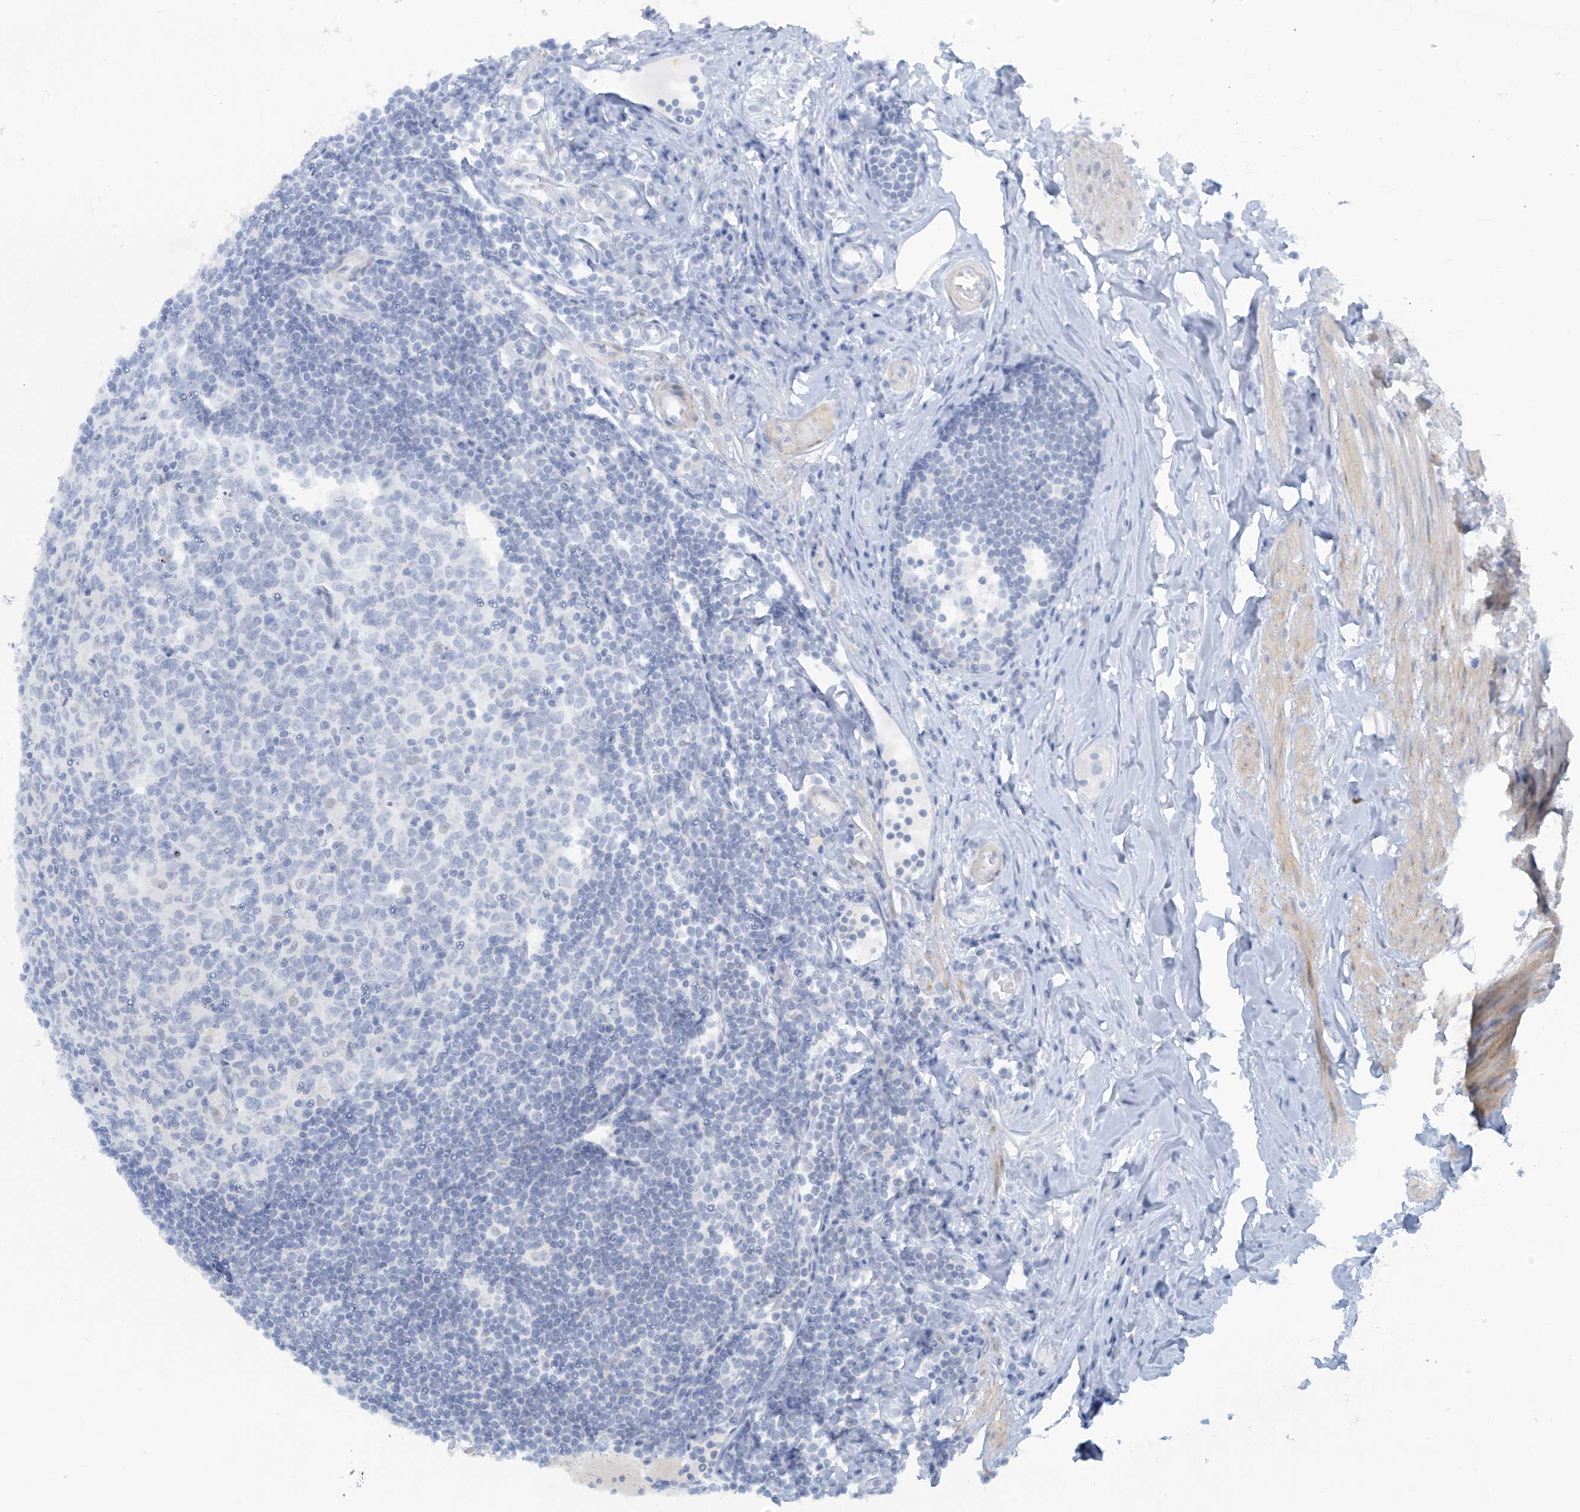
{"staining": {"intensity": "negative", "quantity": "none", "location": "none"}, "tissue": "appendix", "cell_type": "Glandular cells", "image_type": "normal", "snomed": [{"axis": "morphology", "description": "Normal tissue, NOS"}, {"axis": "topography", "description": "Appendix"}], "caption": "The immunohistochemistry image has no significant expression in glandular cells of appendix.", "gene": "METAP1D", "patient": {"sex": "female", "age": 54}}